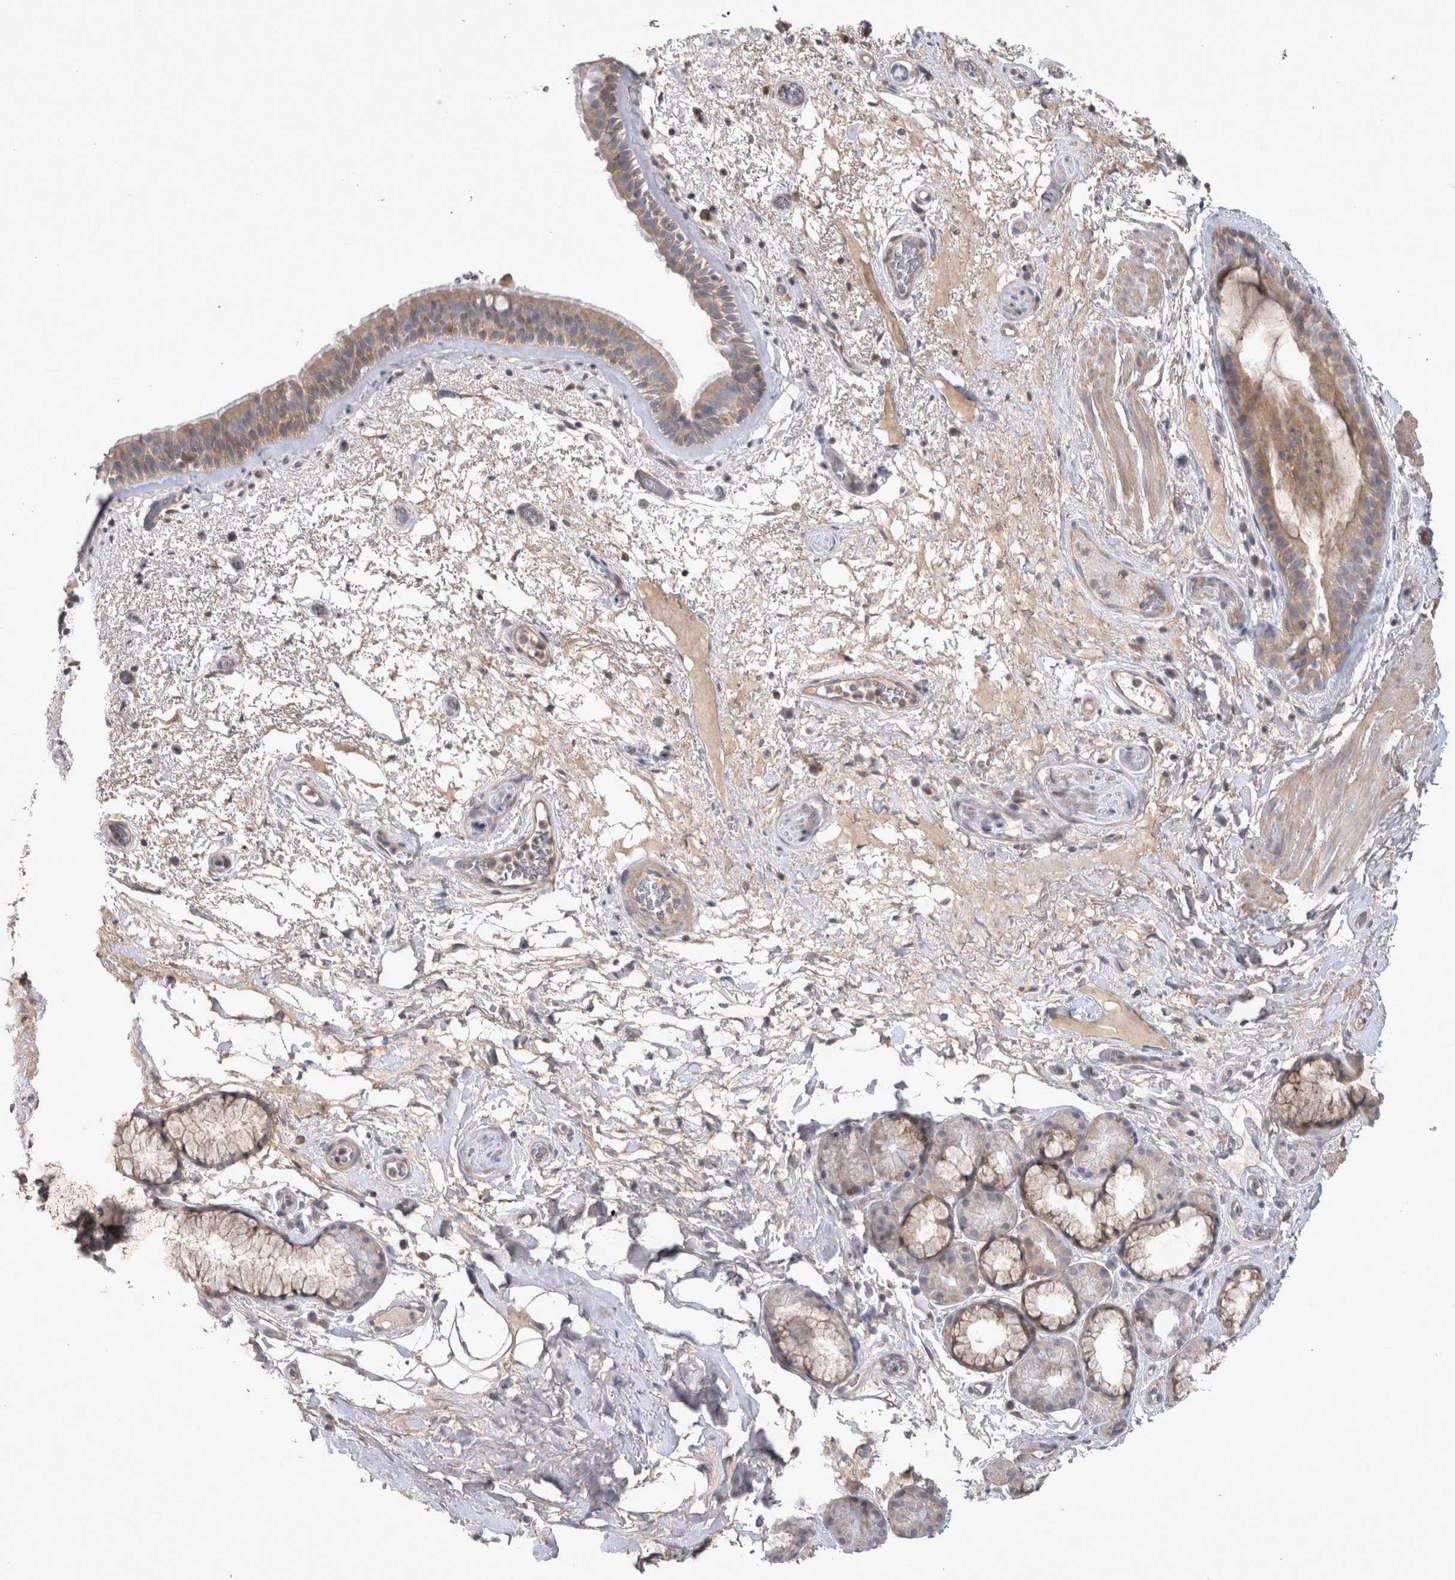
{"staining": {"intensity": "weak", "quantity": ">75%", "location": "cytoplasmic/membranous"}, "tissue": "bronchus", "cell_type": "Respiratory epithelial cells", "image_type": "normal", "snomed": [{"axis": "morphology", "description": "Normal tissue, NOS"}, {"axis": "topography", "description": "Cartilage tissue"}], "caption": "Protein staining by immunohistochemistry (IHC) shows weak cytoplasmic/membranous expression in approximately >75% of respiratory epithelial cells in unremarkable bronchus. The staining was performed using DAB (3,3'-diaminobenzidine), with brown indicating positive protein expression. Nuclei are stained blue with hematoxylin.", "gene": "SRD5A3", "patient": {"sex": "female", "age": 63}}